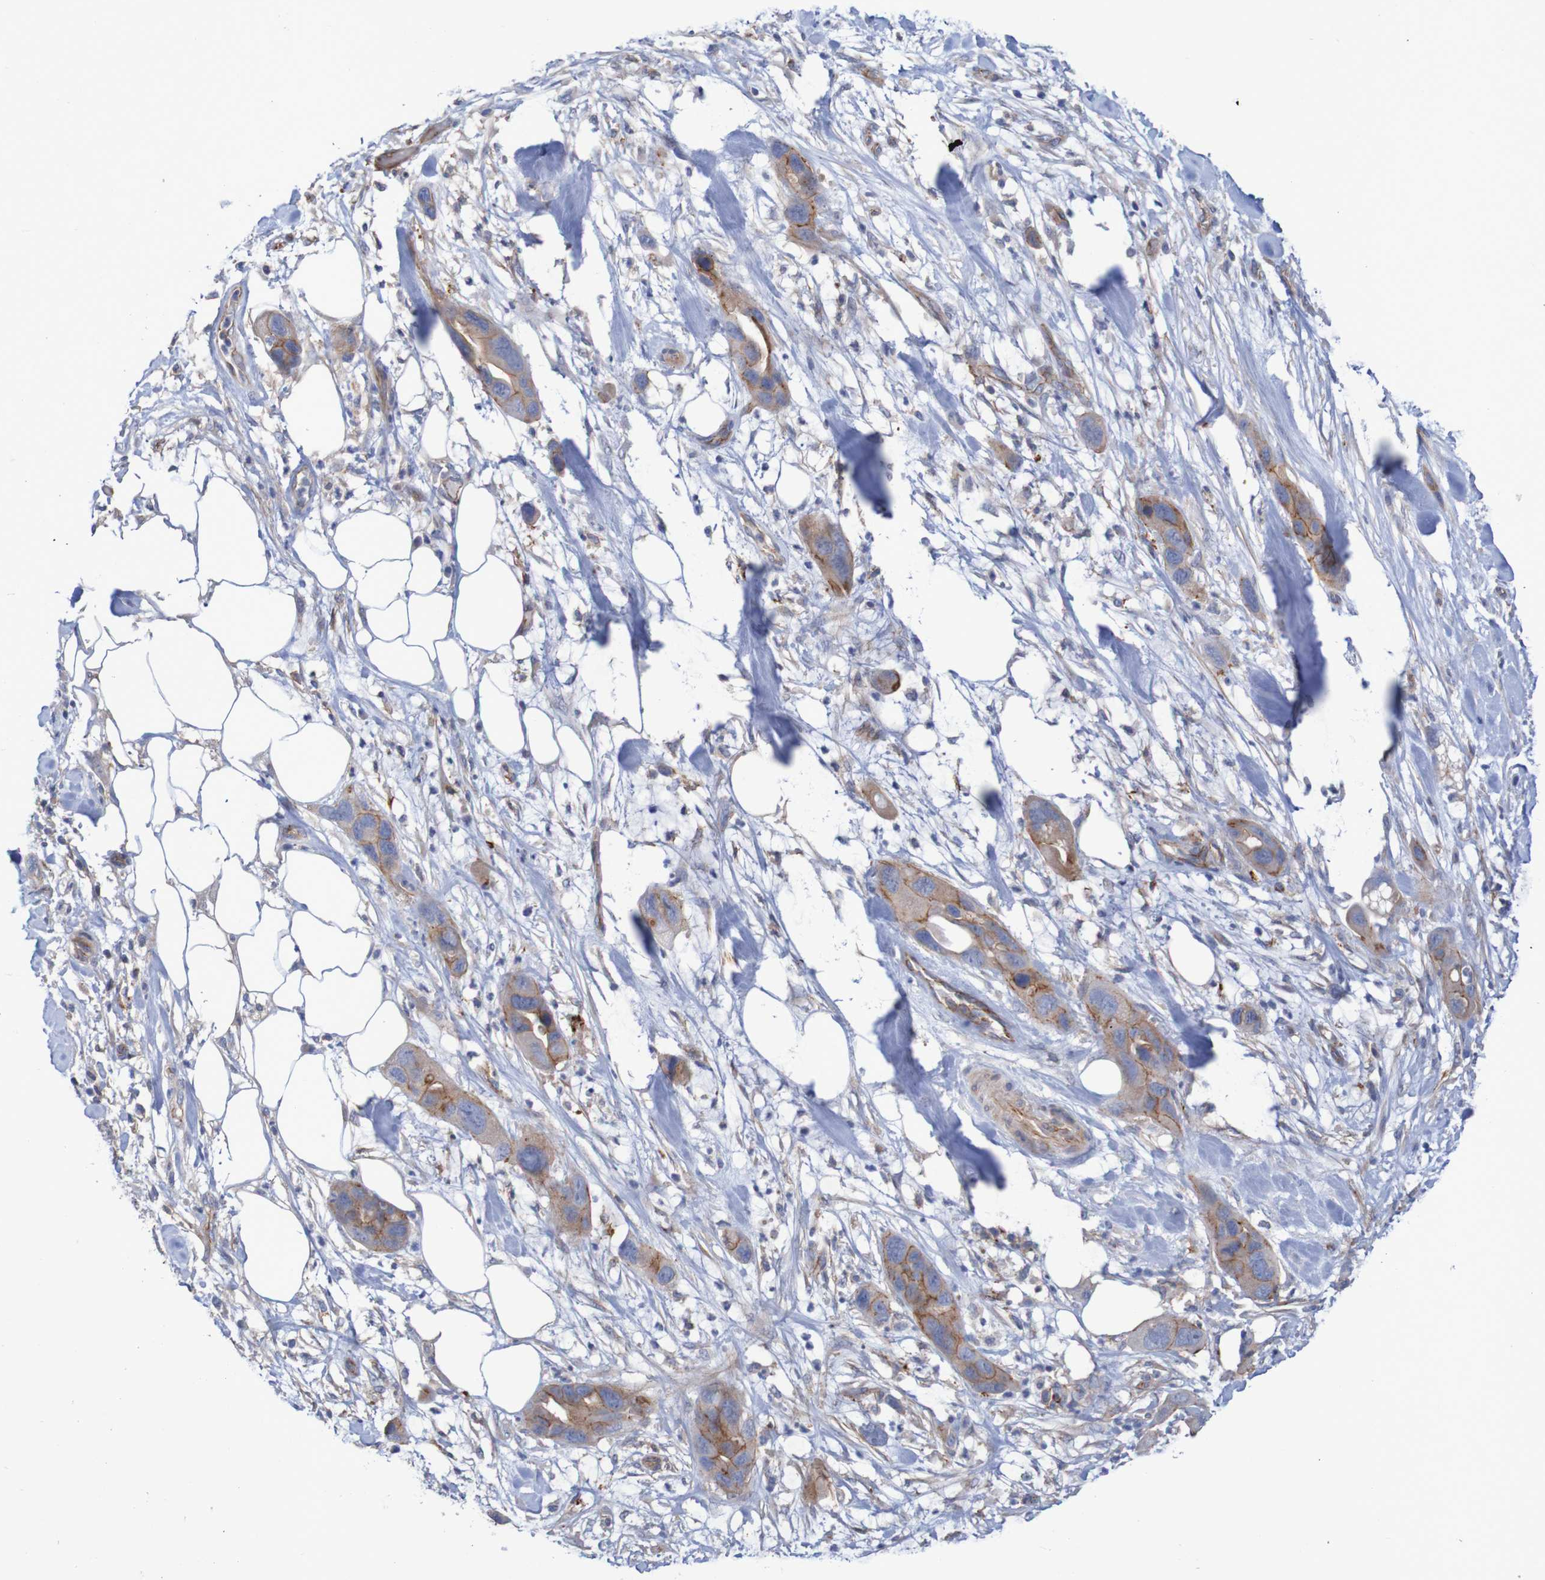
{"staining": {"intensity": "moderate", "quantity": "25%-75%", "location": "cytoplasmic/membranous"}, "tissue": "pancreatic cancer", "cell_type": "Tumor cells", "image_type": "cancer", "snomed": [{"axis": "morphology", "description": "Adenocarcinoma, NOS"}, {"axis": "topography", "description": "Pancreas"}], "caption": "IHC (DAB (3,3'-diaminobenzidine)) staining of human pancreatic cancer displays moderate cytoplasmic/membranous protein positivity in approximately 25%-75% of tumor cells.", "gene": "NECTIN2", "patient": {"sex": "female", "age": 71}}